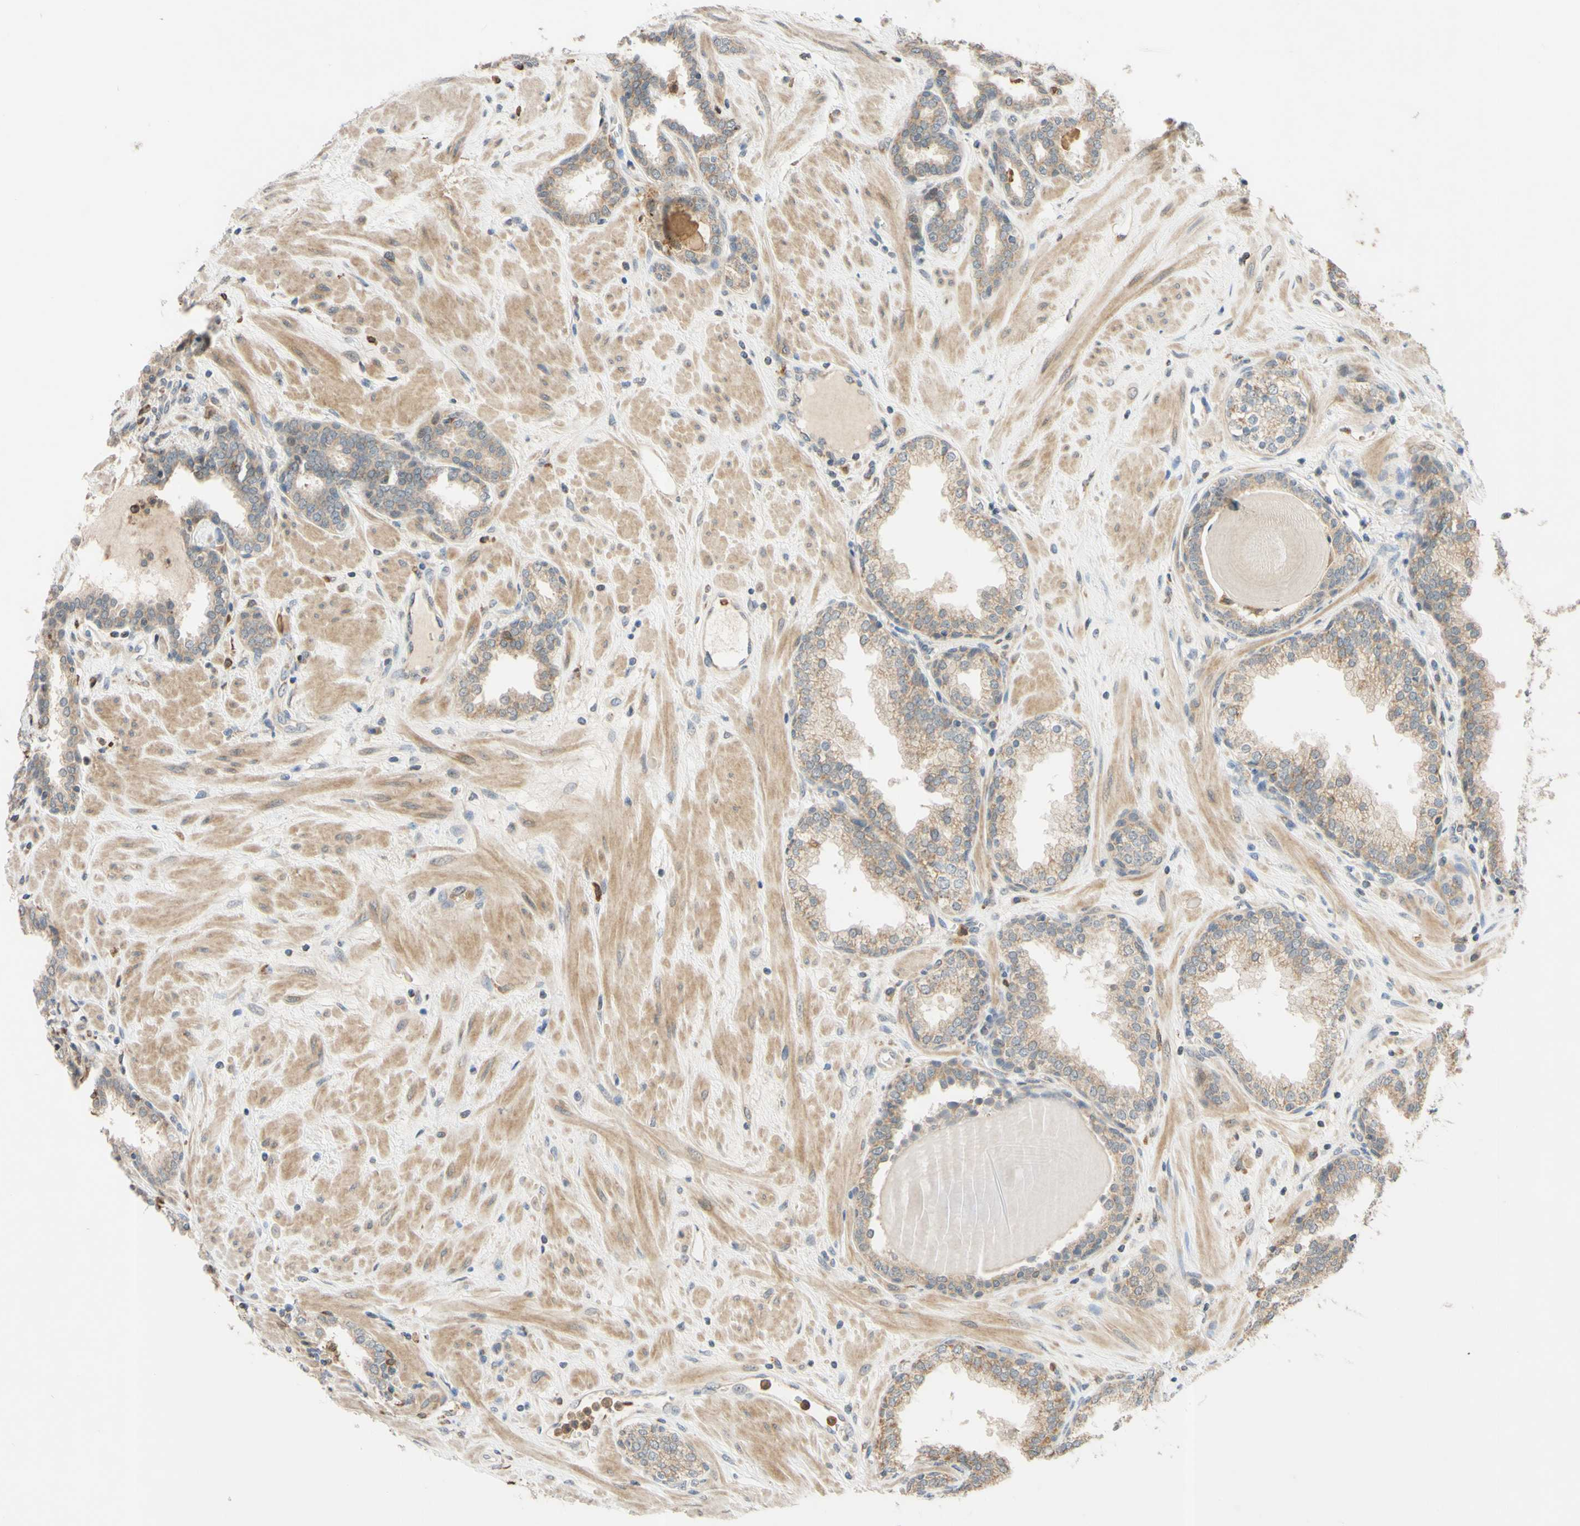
{"staining": {"intensity": "moderate", "quantity": "25%-75%", "location": "cytoplasmic/membranous"}, "tissue": "prostate", "cell_type": "Glandular cells", "image_type": "normal", "snomed": [{"axis": "morphology", "description": "Normal tissue, NOS"}, {"axis": "topography", "description": "Prostate"}], "caption": "Prostate stained with immunohistochemistry exhibits moderate cytoplasmic/membranous positivity in about 25%-75% of glandular cells.", "gene": "GATA1", "patient": {"sex": "male", "age": 51}}